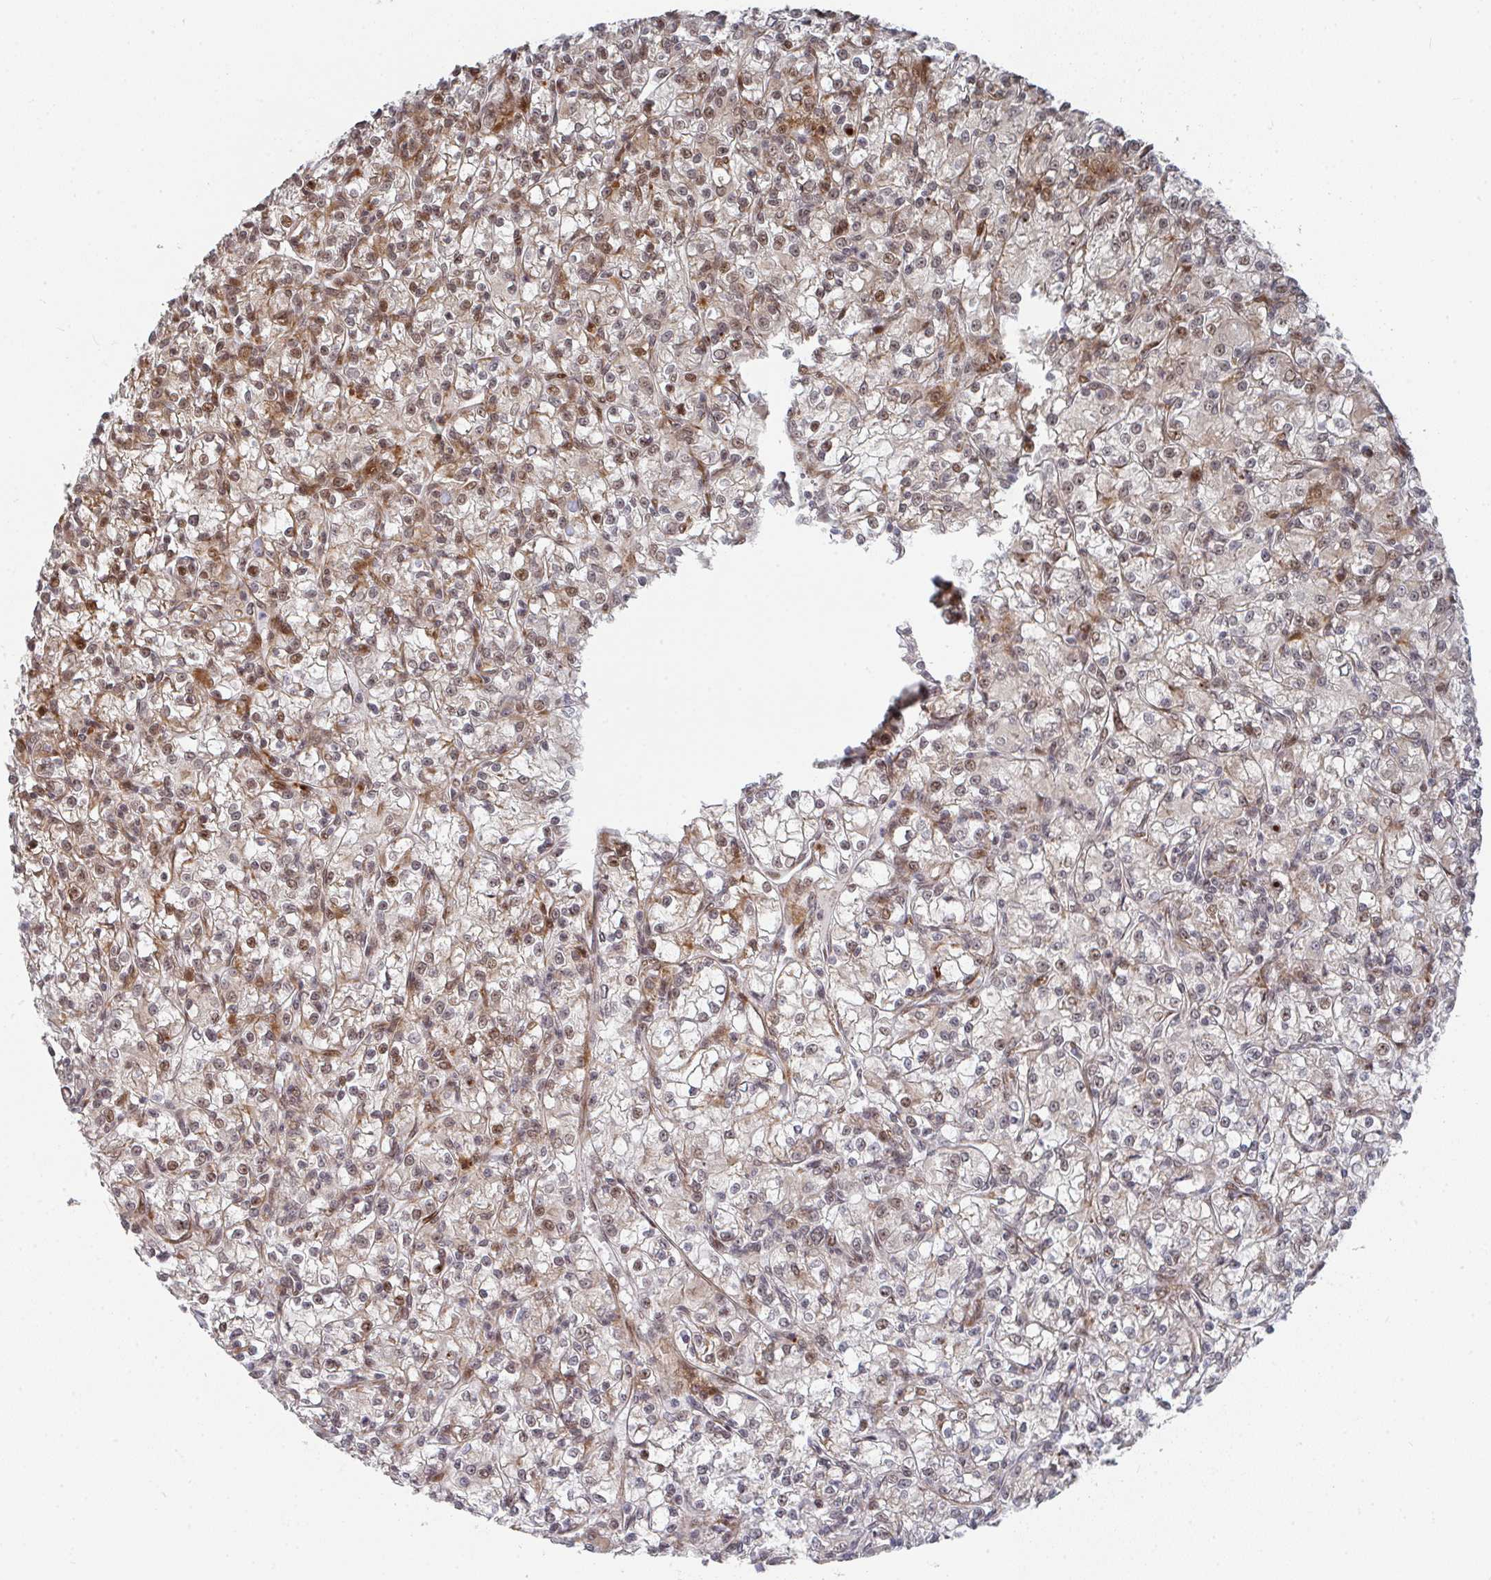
{"staining": {"intensity": "moderate", "quantity": "25%-75%", "location": "nuclear"}, "tissue": "renal cancer", "cell_type": "Tumor cells", "image_type": "cancer", "snomed": [{"axis": "morphology", "description": "Adenocarcinoma, NOS"}, {"axis": "topography", "description": "Kidney"}], "caption": "An image of human adenocarcinoma (renal) stained for a protein demonstrates moderate nuclear brown staining in tumor cells.", "gene": "RBBP5", "patient": {"sex": "female", "age": 59}}